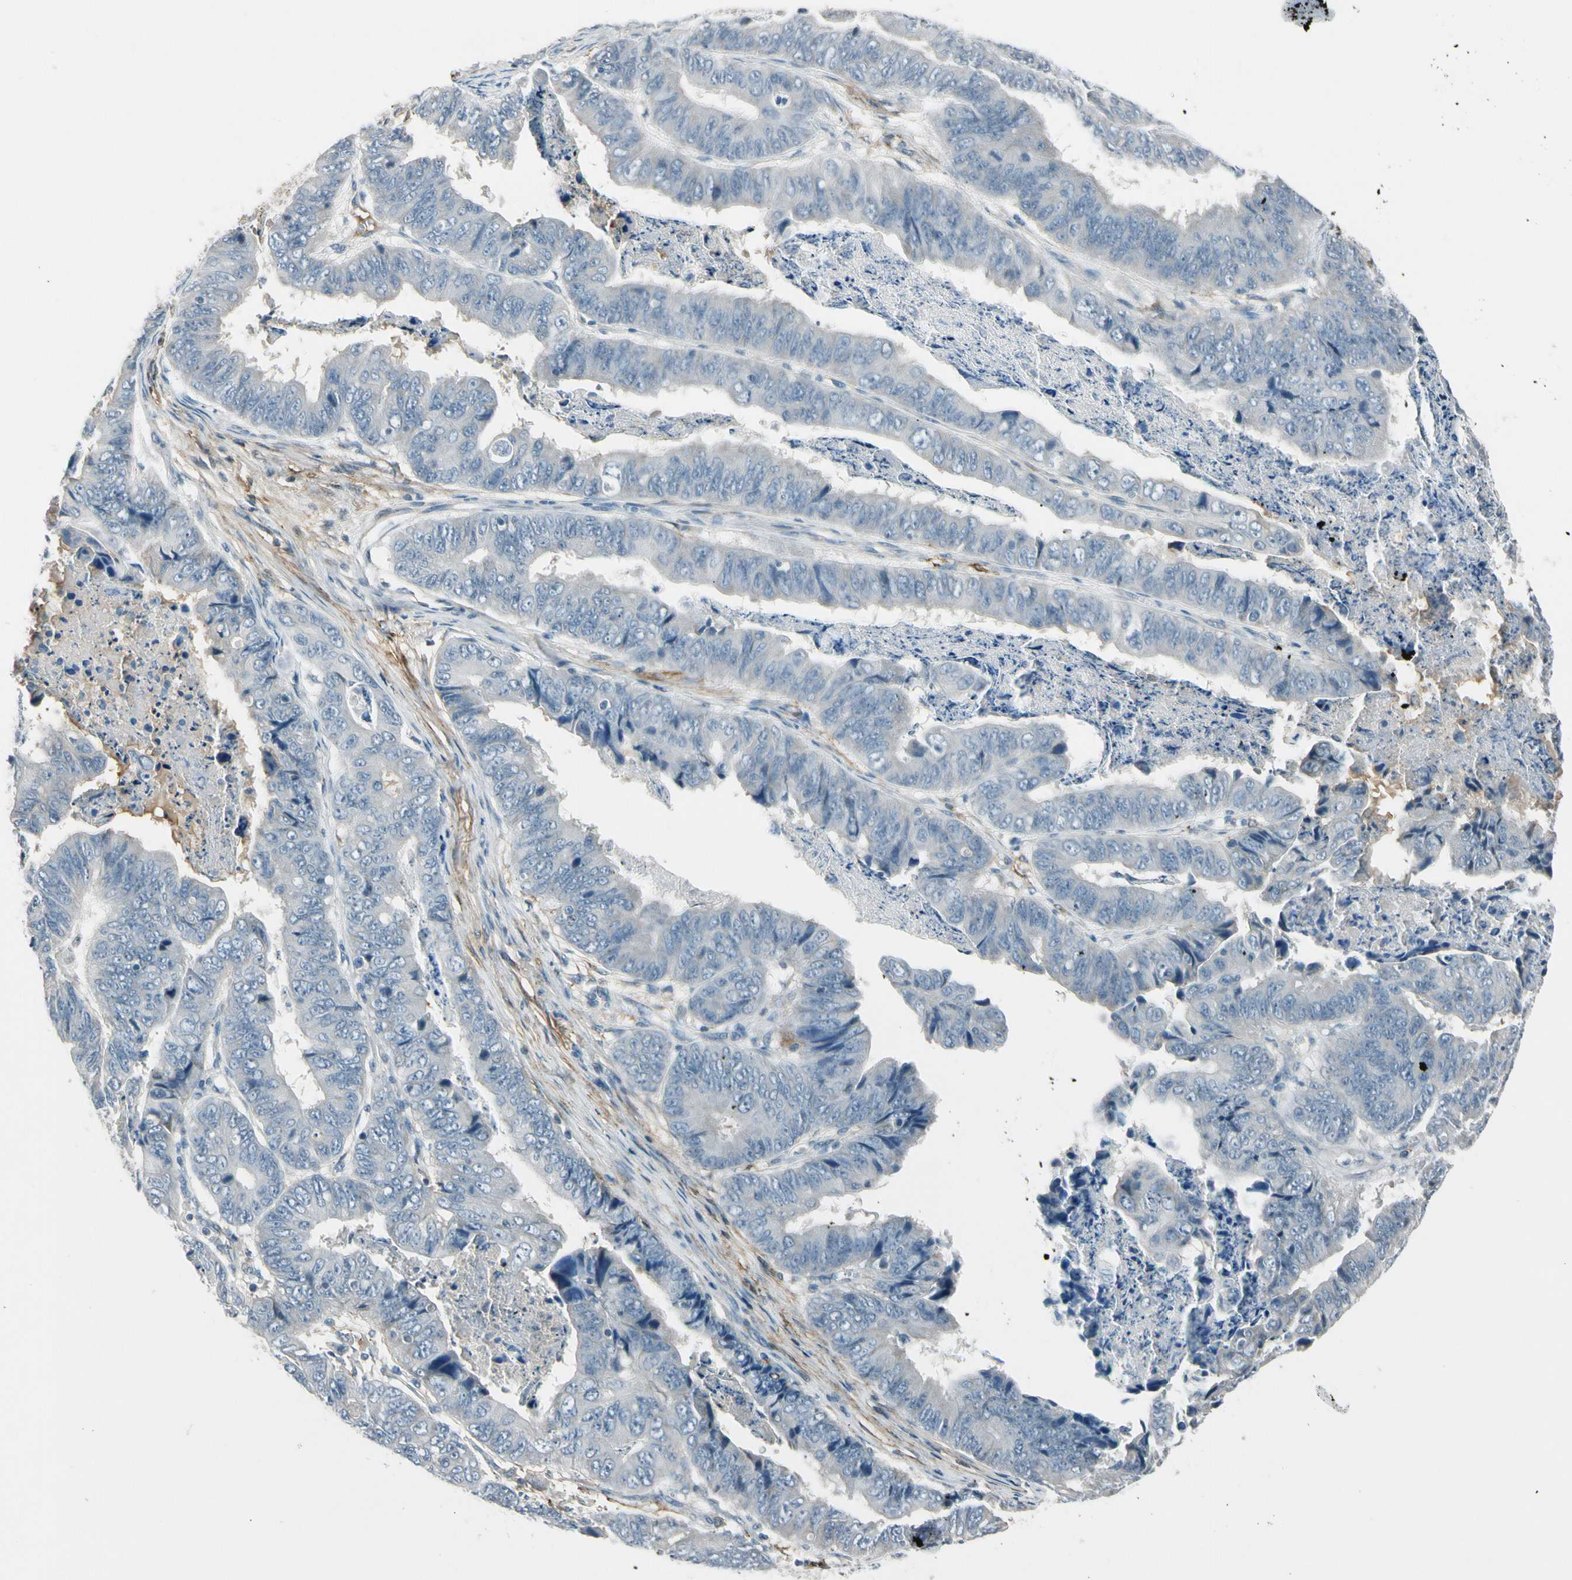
{"staining": {"intensity": "negative", "quantity": "none", "location": "none"}, "tissue": "stomach cancer", "cell_type": "Tumor cells", "image_type": "cancer", "snomed": [{"axis": "morphology", "description": "Adenocarcinoma, NOS"}, {"axis": "topography", "description": "Stomach, lower"}], "caption": "Tumor cells show no significant protein positivity in adenocarcinoma (stomach).", "gene": "PDPN", "patient": {"sex": "male", "age": 77}}